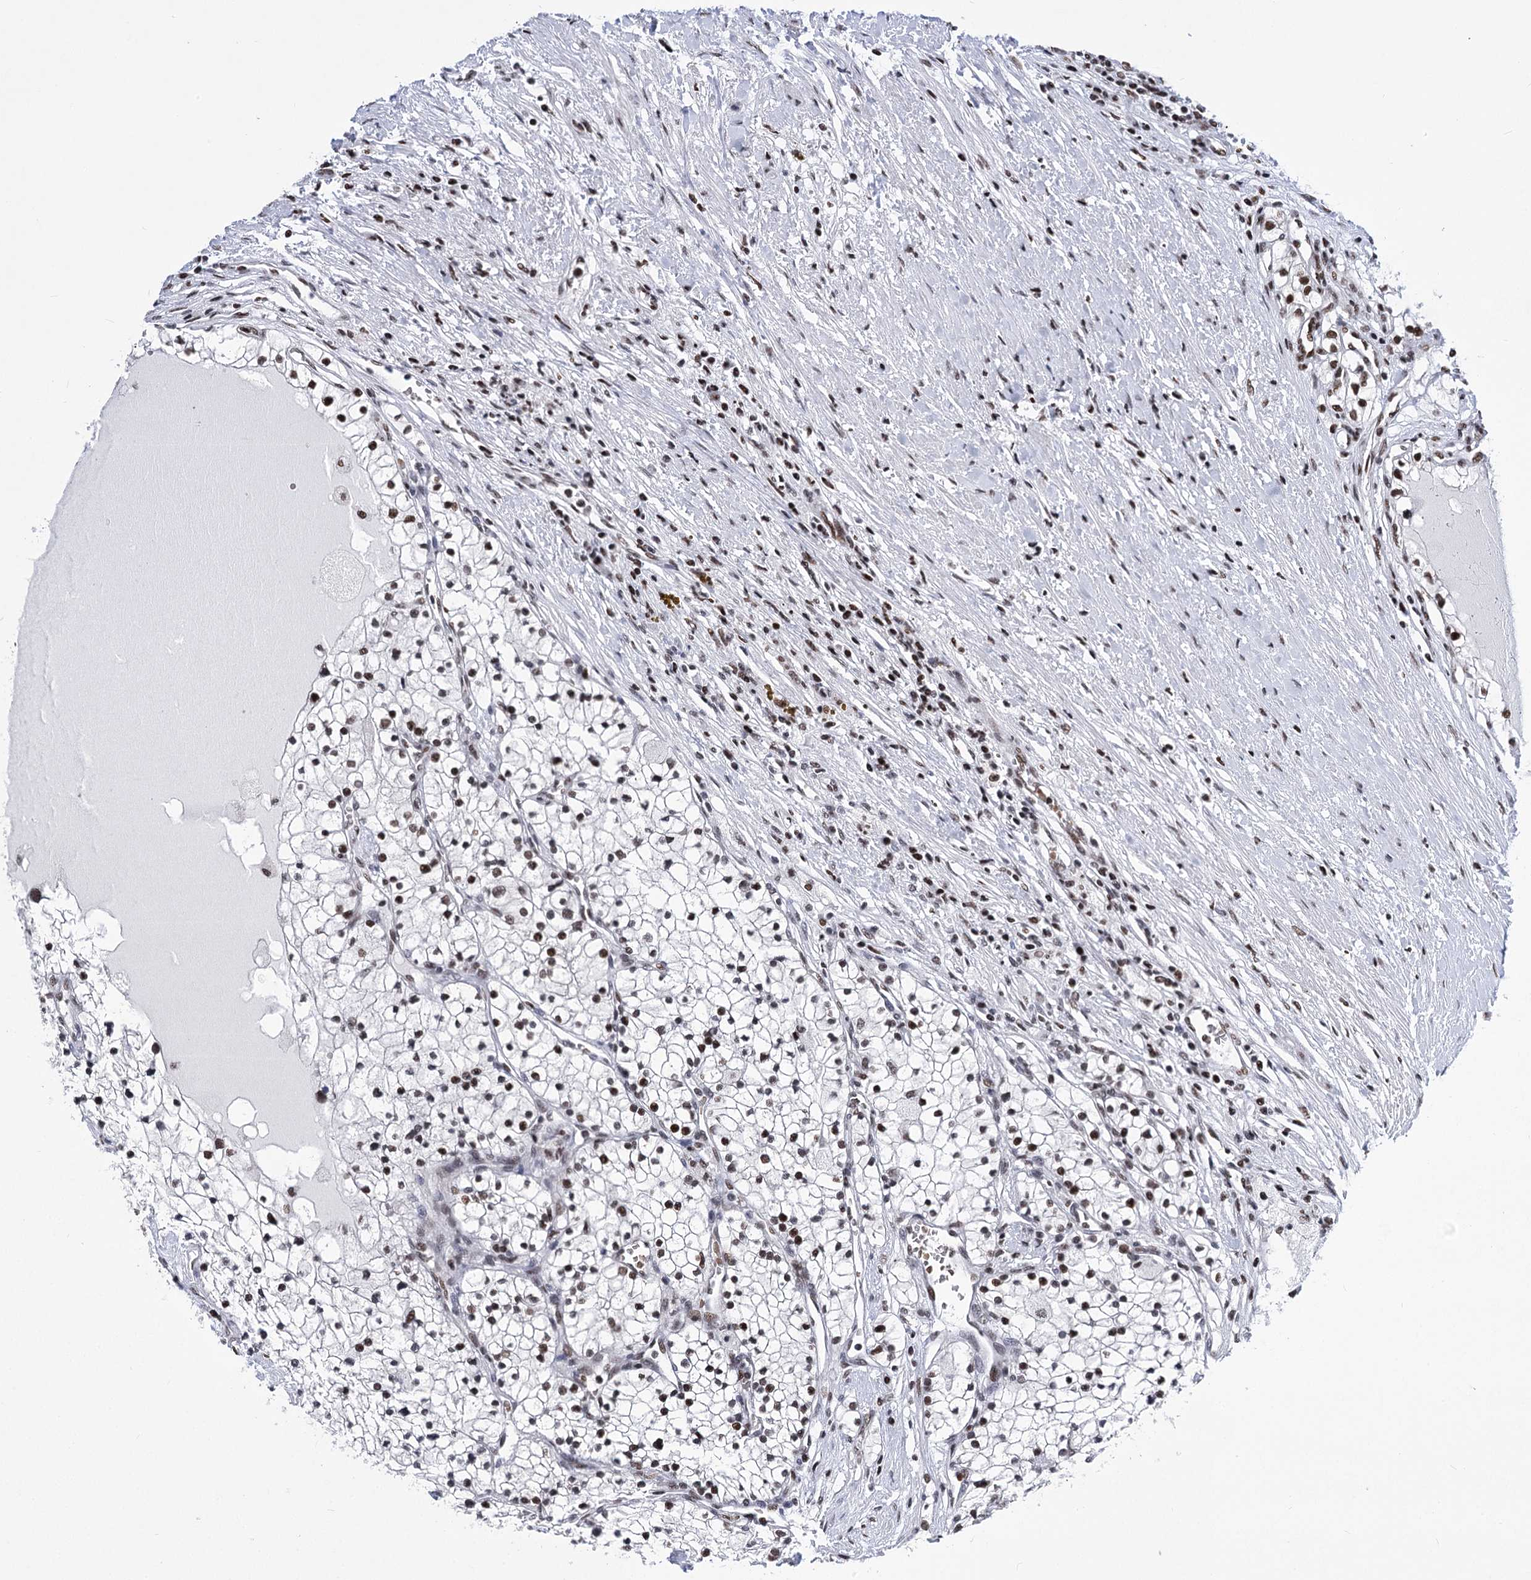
{"staining": {"intensity": "moderate", "quantity": ">75%", "location": "nuclear"}, "tissue": "renal cancer", "cell_type": "Tumor cells", "image_type": "cancer", "snomed": [{"axis": "morphology", "description": "Normal tissue, NOS"}, {"axis": "morphology", "description": "Adenocarcinoma, NOS"}, {"axis": "topography", "description": "Kidney"}], "caption": "This photomicrograph shows immunohistochemistry (IHC) staining of renal cancer (adenocarcinoma), with medium moderate nuclear positivity in approximately >75% of tumor cells.", "gene": "POU4F3", "patient": {"sex": "male", "age": 68}}